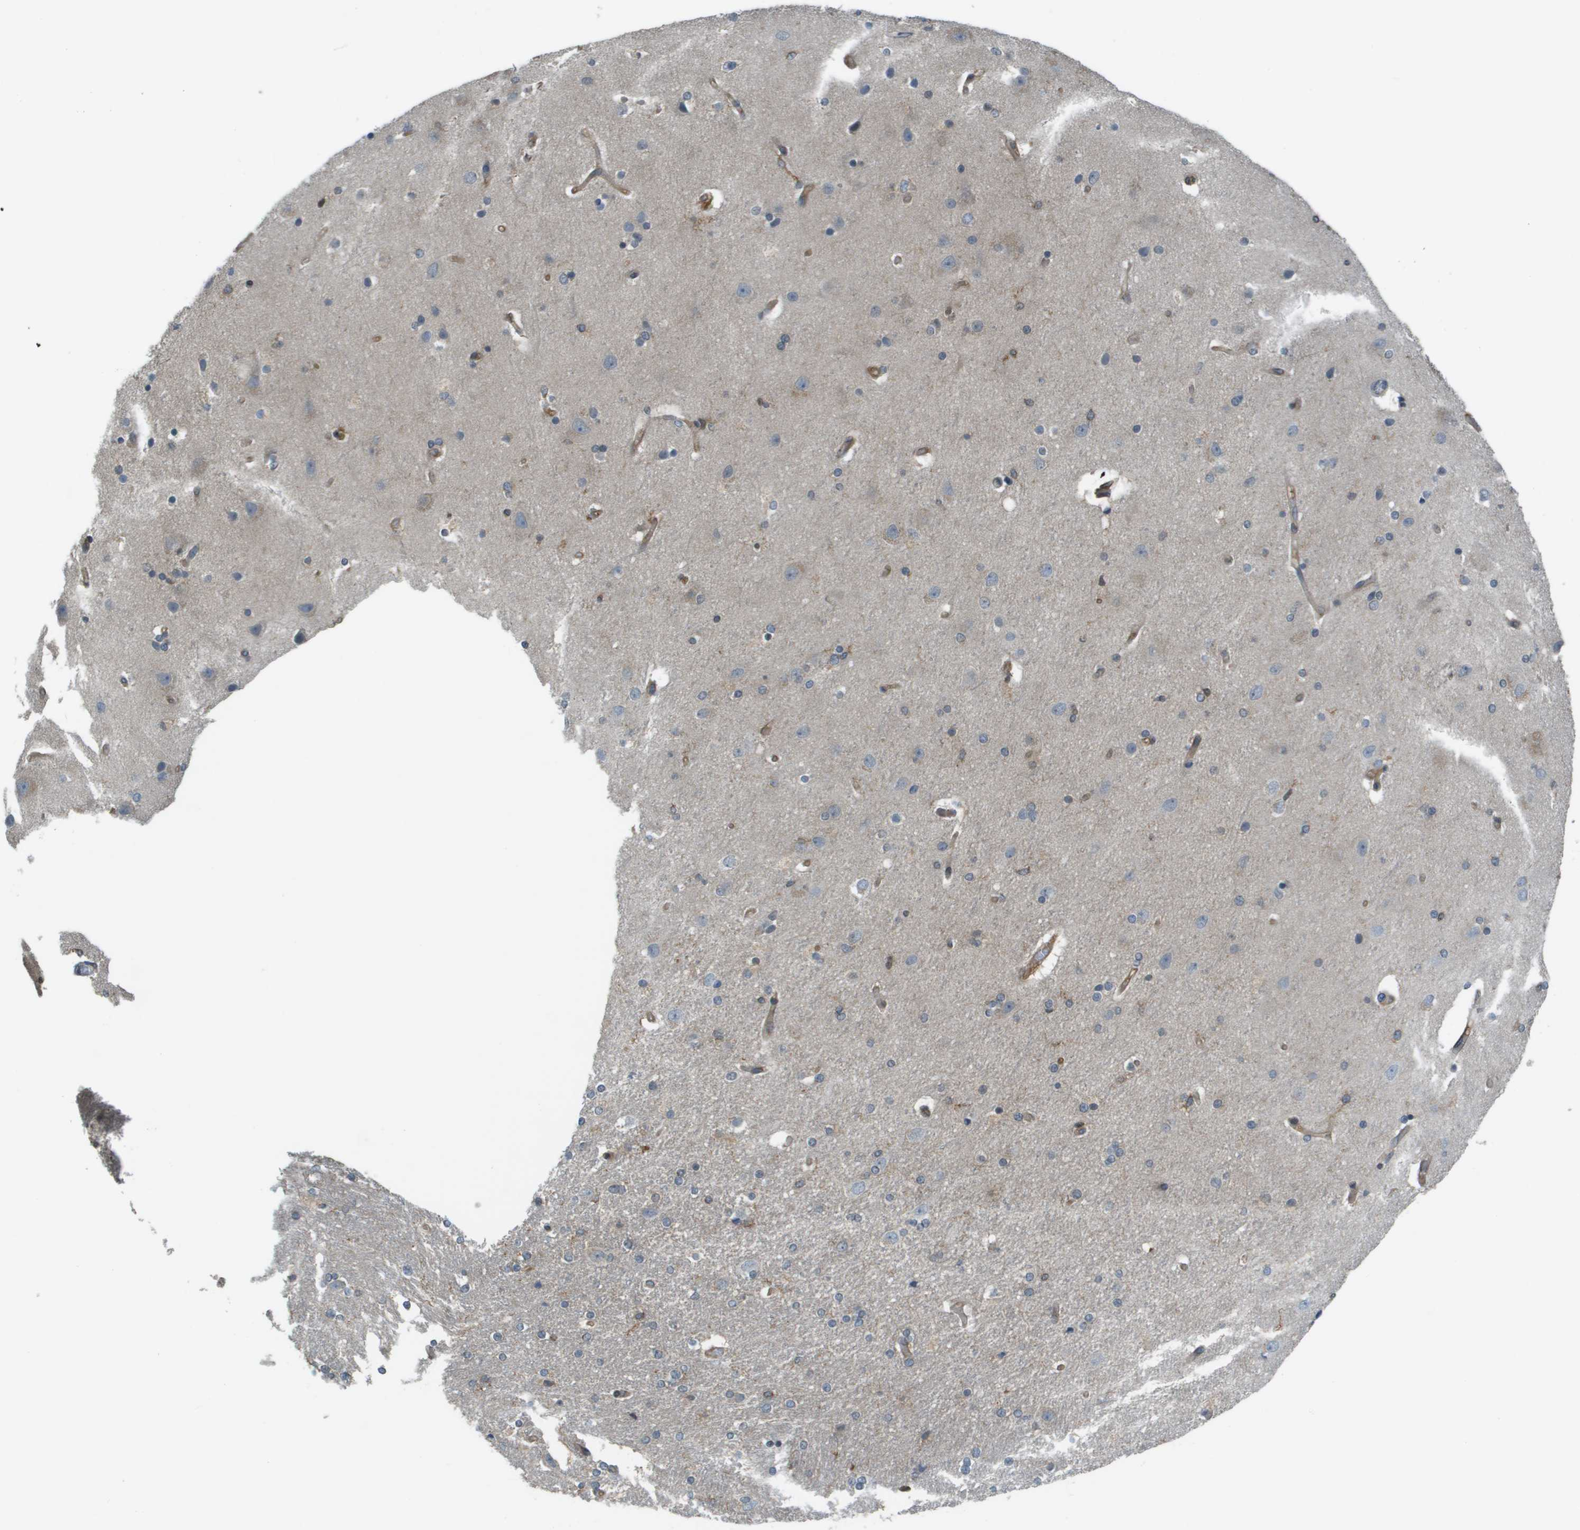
{"staining": {"intensity": "moderate", "quantity": "25%-75%", "location": "cytoplasmic/membranous"}, "tissue": "caudate", "cell_type": "Glial cells", "image_type": "normal", "snomed": [{"axis": "morphology", "description": "Normal tissue, NOS"}, {"axis": "topography", "description": "Lateral ventricle wall"}], "caption": "DAB (3,3'-diaminobenzidine) immunohistochemical staining of normal human caudate demonstrates moderate cytoplasmic/membranous protein positivity in approximately 25%-75% of glial cells.", "gene": "CORO1B", "patient": {"sex": "female", "age": 54}}